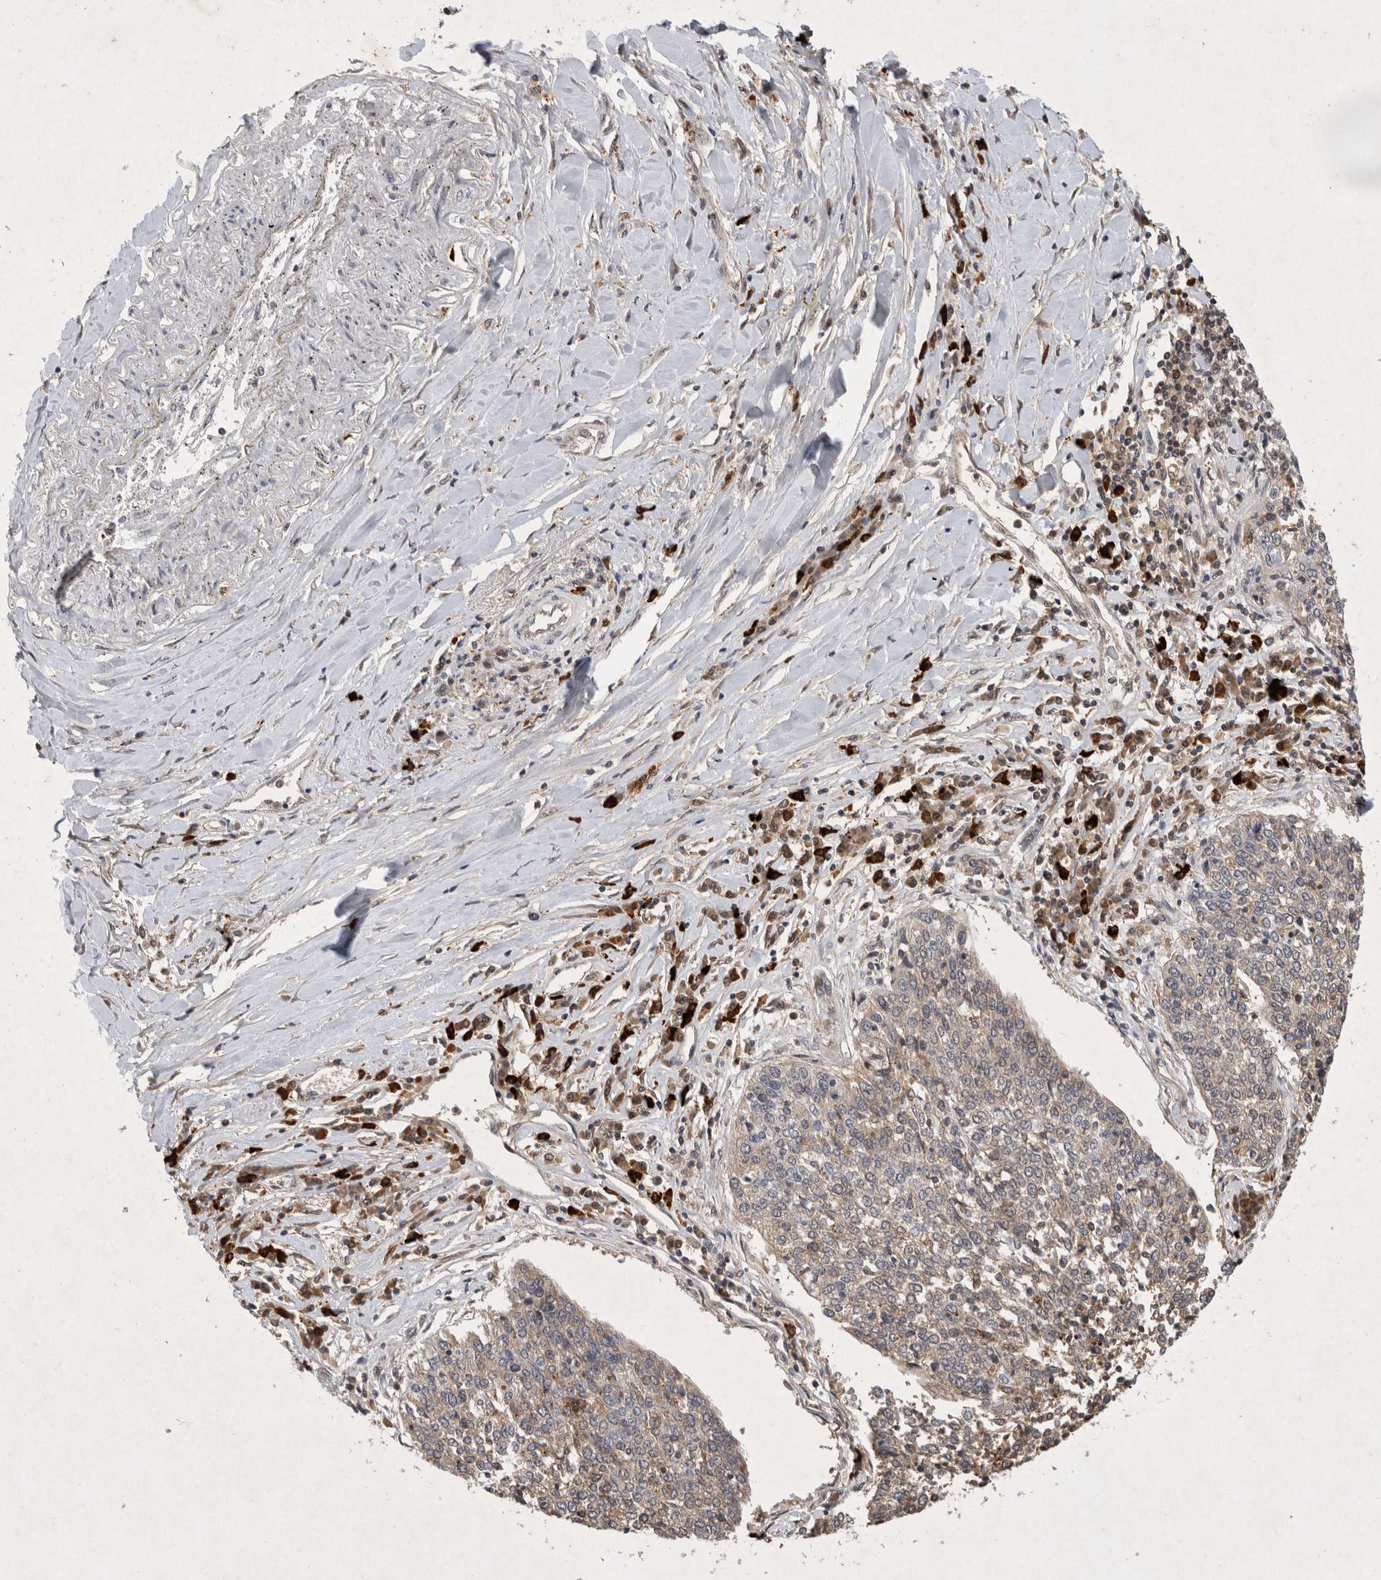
{"staining": {"intensity": "weak", "quantity": ">75%", "location": "cytoplasmic/membranous"}, "tissue": "lung cancer", "cell_type": "Tumor cells", "image_type": "cancer", "snomed": [{"axis": "morphology", "description": "Normal tissue, NOS"}, {"axis": "morphology", "description": "Squamous cell carcinoma, NOS"}, {"axis": "topography", "description": "Cartilage tissue"}, {"axis": "topography", "description": "Bronchus"}, {"axis": "topography", "description": "Lung"}, {"axis": "topography", "description": "Peripheral nerve tissue"}], "caption": "Immunohistochemical staining of lung cancer reveals low levels of weak cytoplasmic/membranous protein staining in about >75% of tumor cells.", "gene": "XRCC5", "patient": {"sex": "female", "age": 49}}